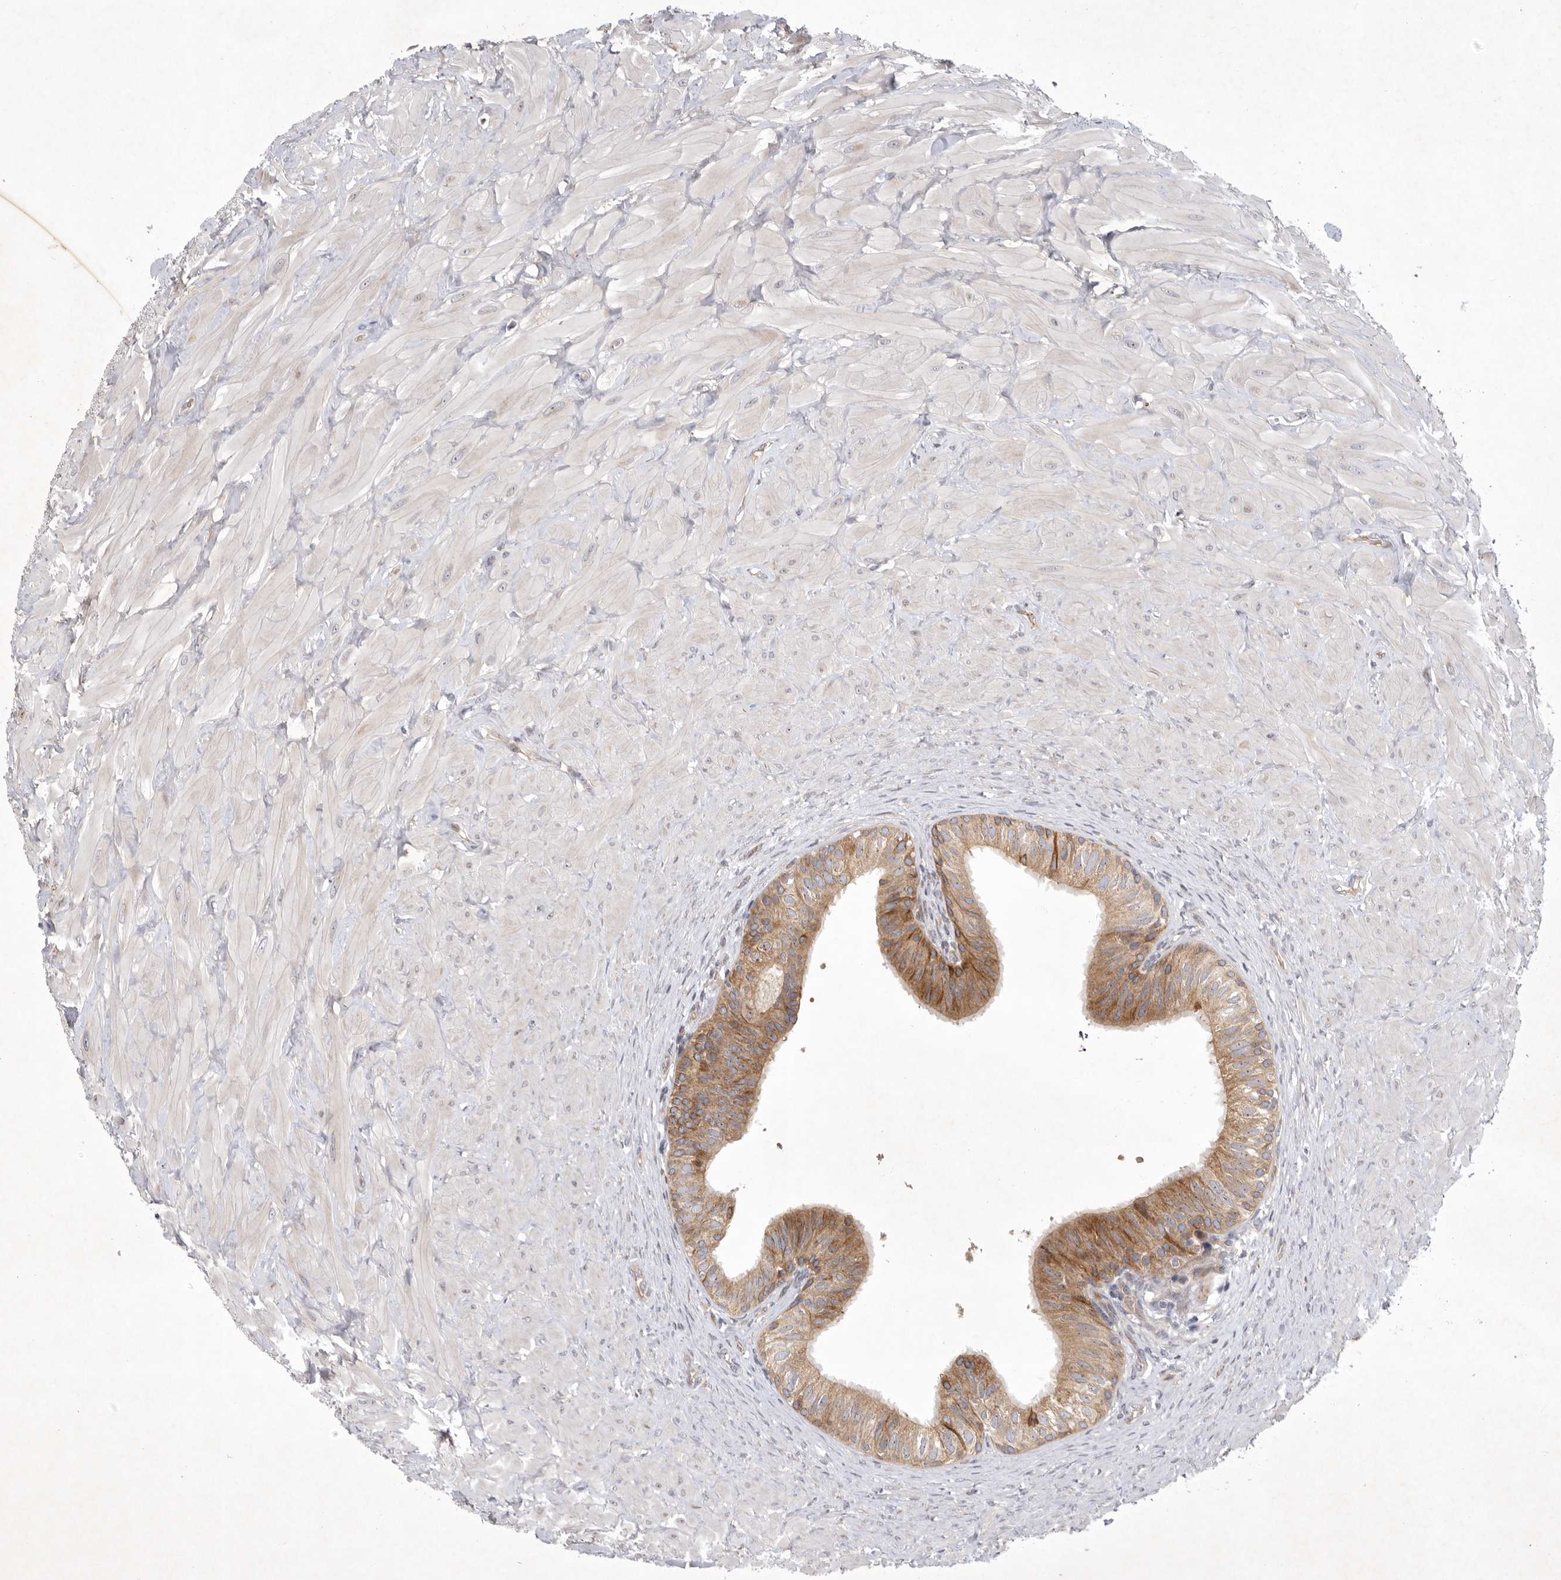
{"staining": {"intensity": "moderate", "quantity": ">75%", "location": "cytoplasmic/membranous"}, "tissue": "epididymis", "cell_type": "Glandular cells", "image_type": "normal", "snomed": [{"axis": "morphology", "description": "Normal tissue, NOS"}, {"axis": "topography", "description": "Soft tissue"}, {"axis": "topography", "description": "Epididymis"}], "caption": "Glandular cells display medium levels of moderate cytoplasmic/membranous expression in approximately >75% of cells in benign epididymis.", "gene": "KIF2B", "patient": {"sex": "male", "age": 26}}